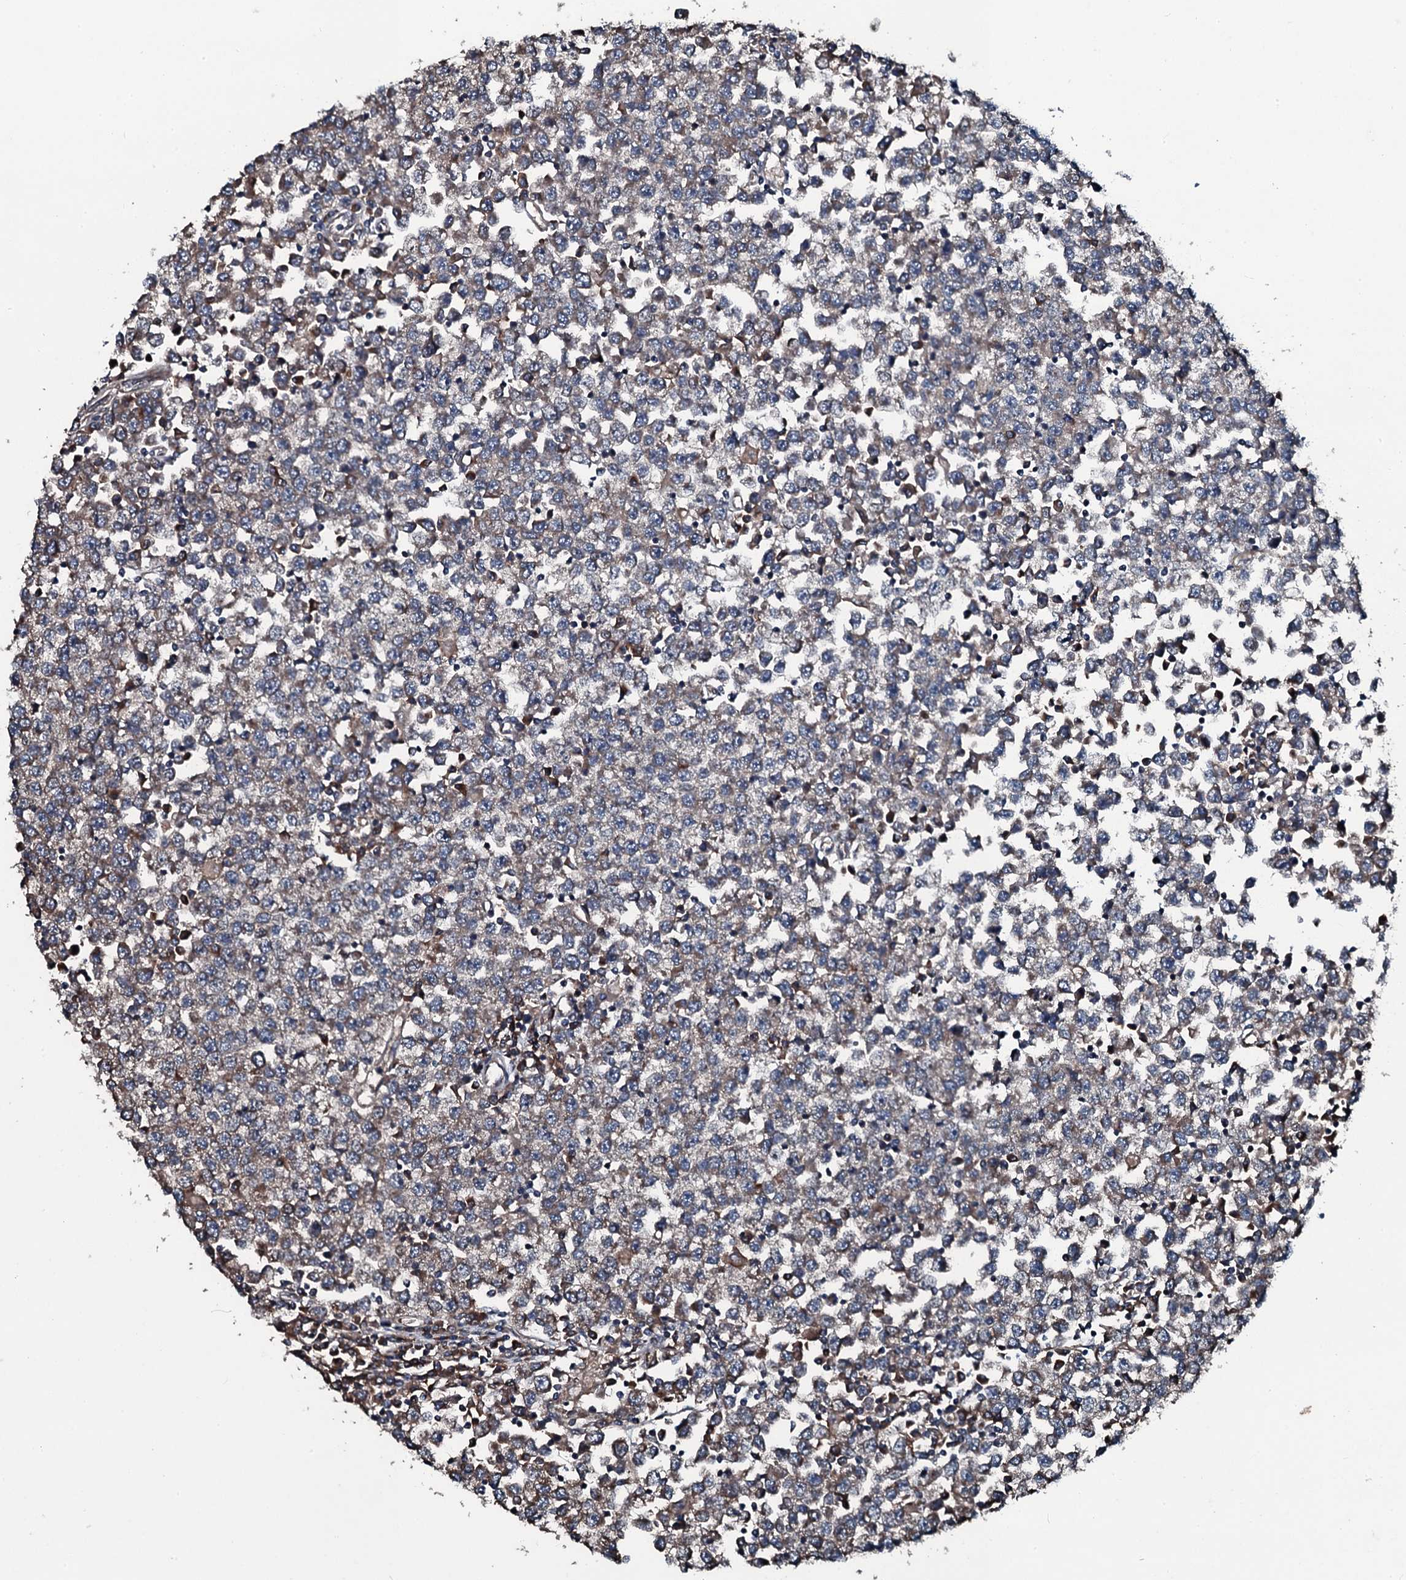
{"staining": {"intensity": "weak", "quantity": ">75%", "location": "cytoplasmic/membranous"}, "tissue": "testis cancer", "cell_type": "Tumor cells", "image_type": "cancer", "snomed": [{"axis": "morphology", "description": "Seminoma, NOS"}, {"axis": "topography", "description": "Testis"}], "caption": "A photomicrograph showing weak cytoplasmic/membranous positivity in about >75% of tumor cells in testis seminoma, as visualized by brown immunohistochemical staining.", "gene": "AARS1", "patient": {"sex": "male", "age": 65}}